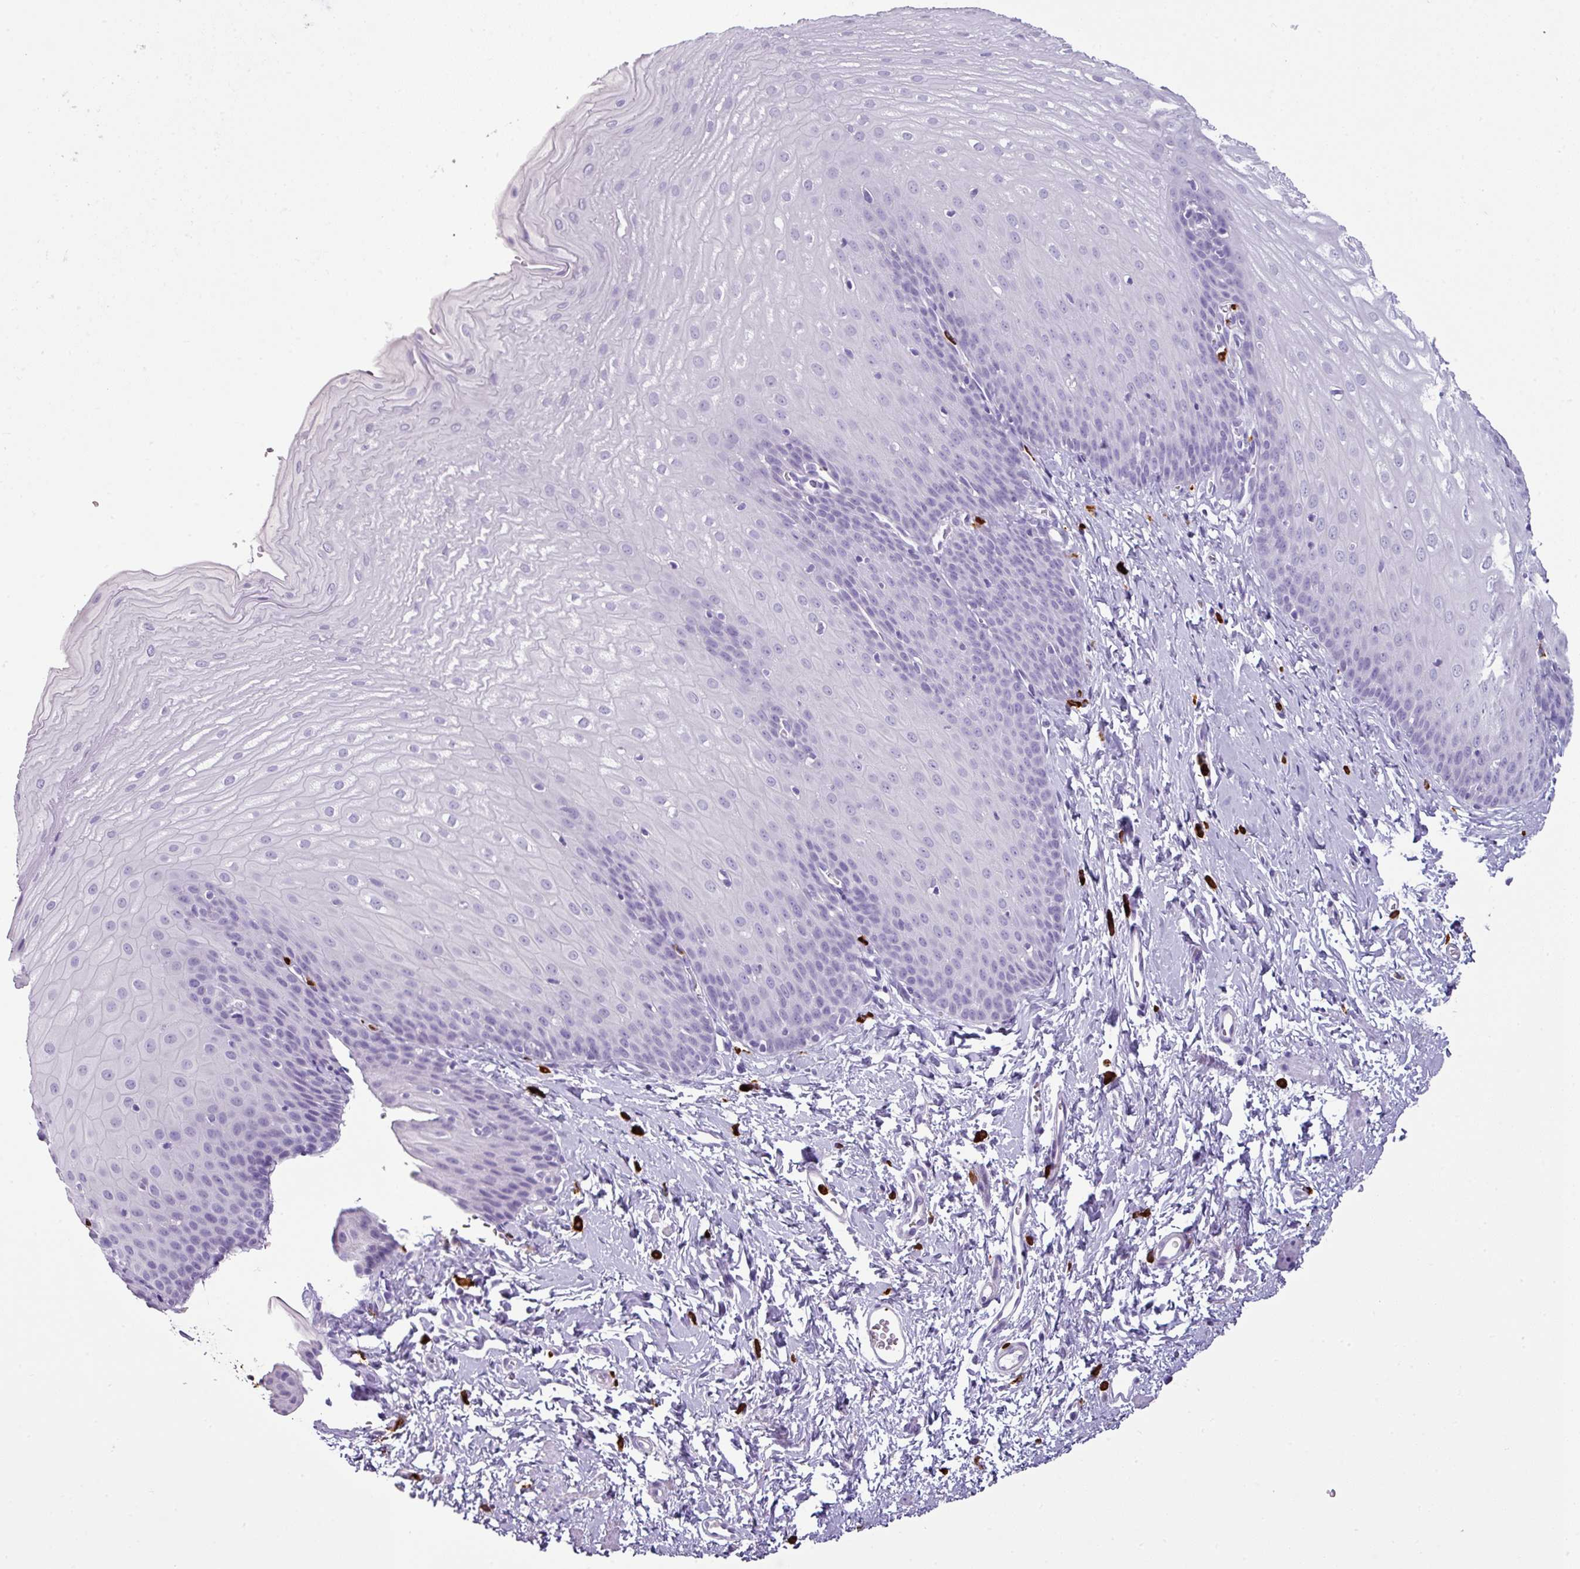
{"staining": {"intensity": "negative", "quantity": "none", "location": "none"}, "tissue": "esophagus", "cell_type": "Squamous epithelial cells", "image_type": "normal", "snomed": [{"axis": "morphology", "description": "Normal tissue, NOS"}, {"axis": "topography", "description": "Esophagus"}], "caption": "Micrograph shows no significant protein expression in squamous epithelial cells of unremarkable esophagus. Nuclei are stained in blue.", "gene": "CTSG", "patient": {"sex": "male", "age": 70}}